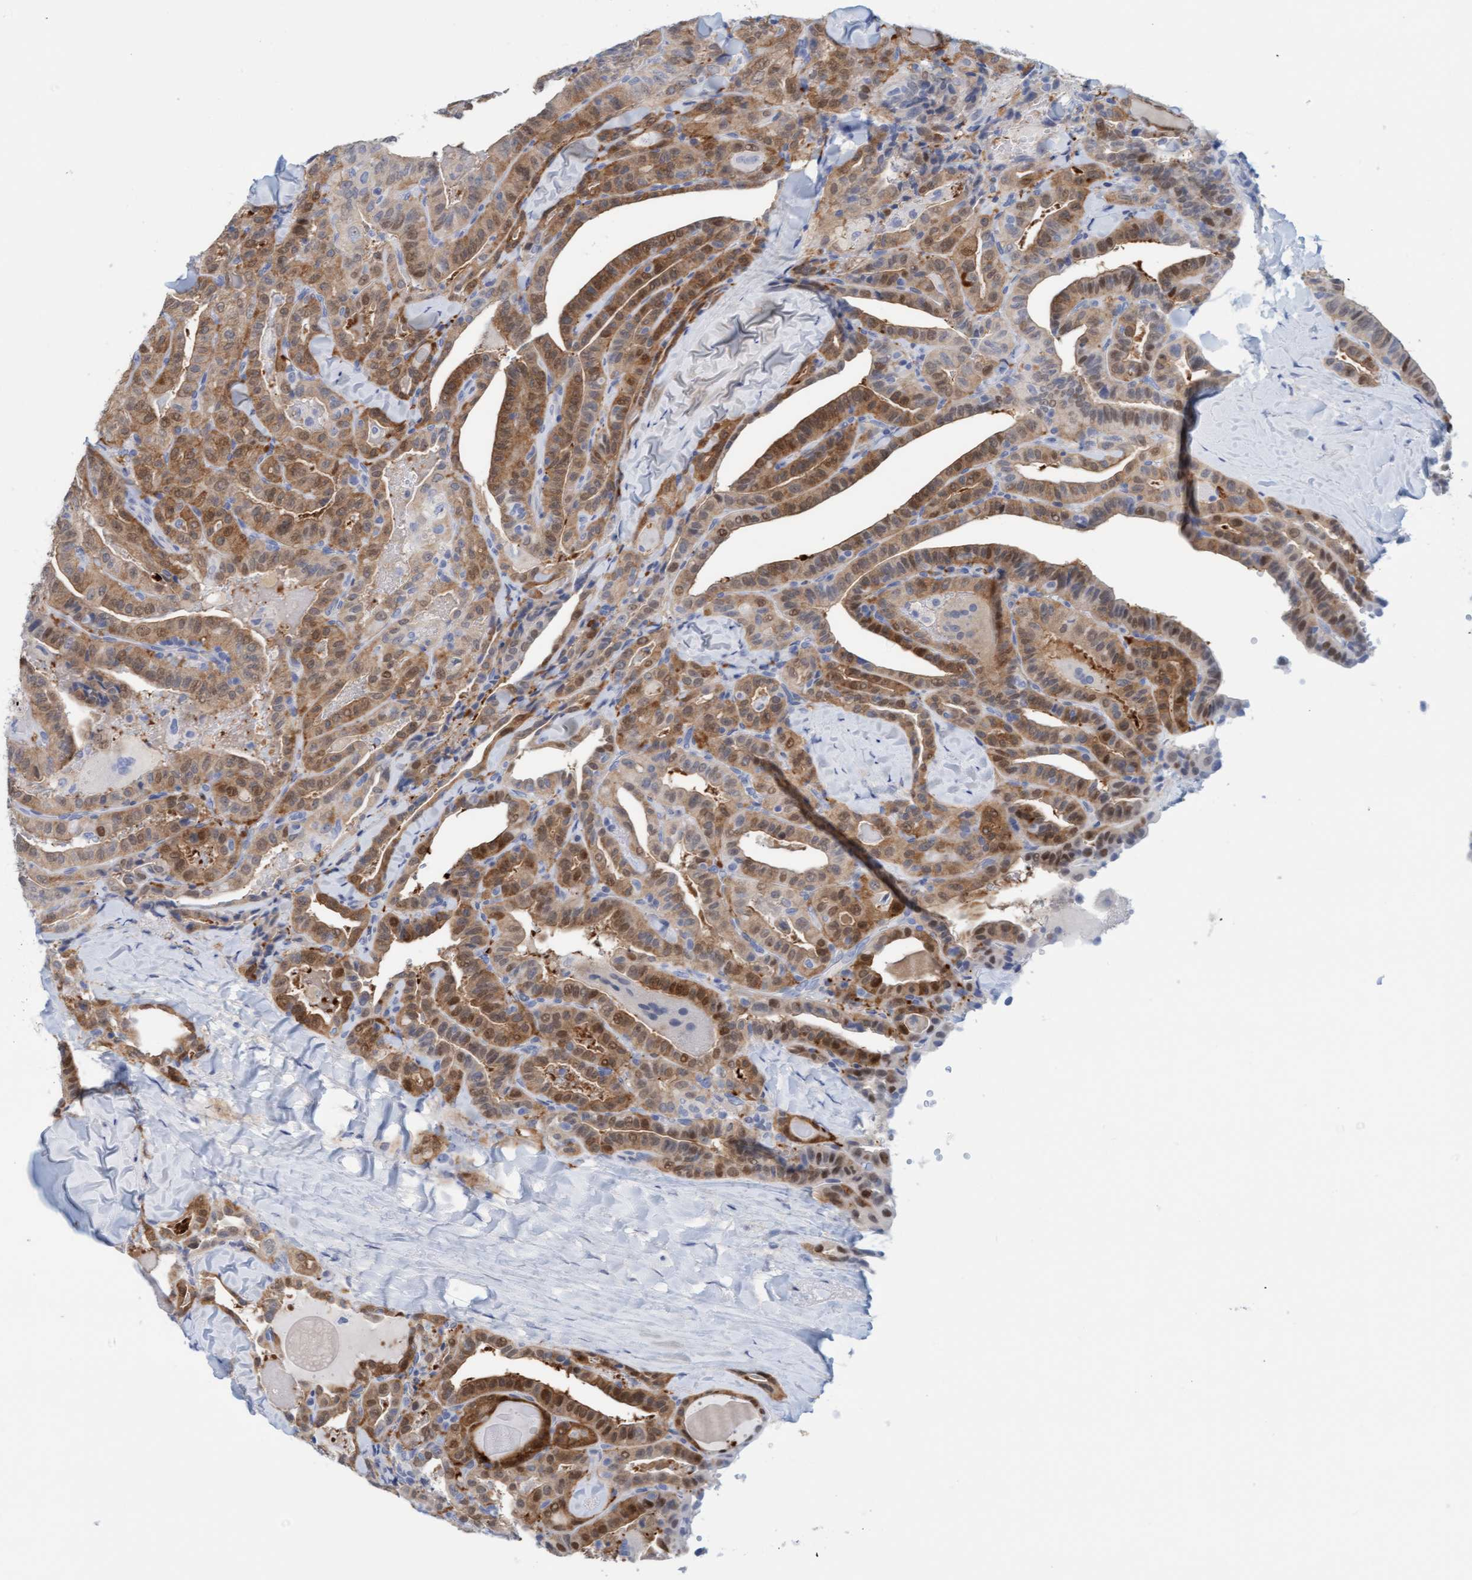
{"staining": {"intensity": "moderate", "quantity": ">75%", "location": "cytoplasmic/membranous"}, "tissue": "thyroid cancer", "cell_type": "Tumor cells", "image_type": "cancer", "snomed": [{"axis": "morphology", "description": "Papillary adenocarcinoma, NOS"}, {"axis": "topography", "description": "Thyroid gland"}], "caption": "This image demonstrates immunohistochemistry (IHC) staining of thyroid papillary adenocarcinoma, with medium moderate cytoplasmic/membranous expression in approximately >75% of tumor cells.", "gene": "KLHL11", "patient": {"sex": "male", "age": 77}}